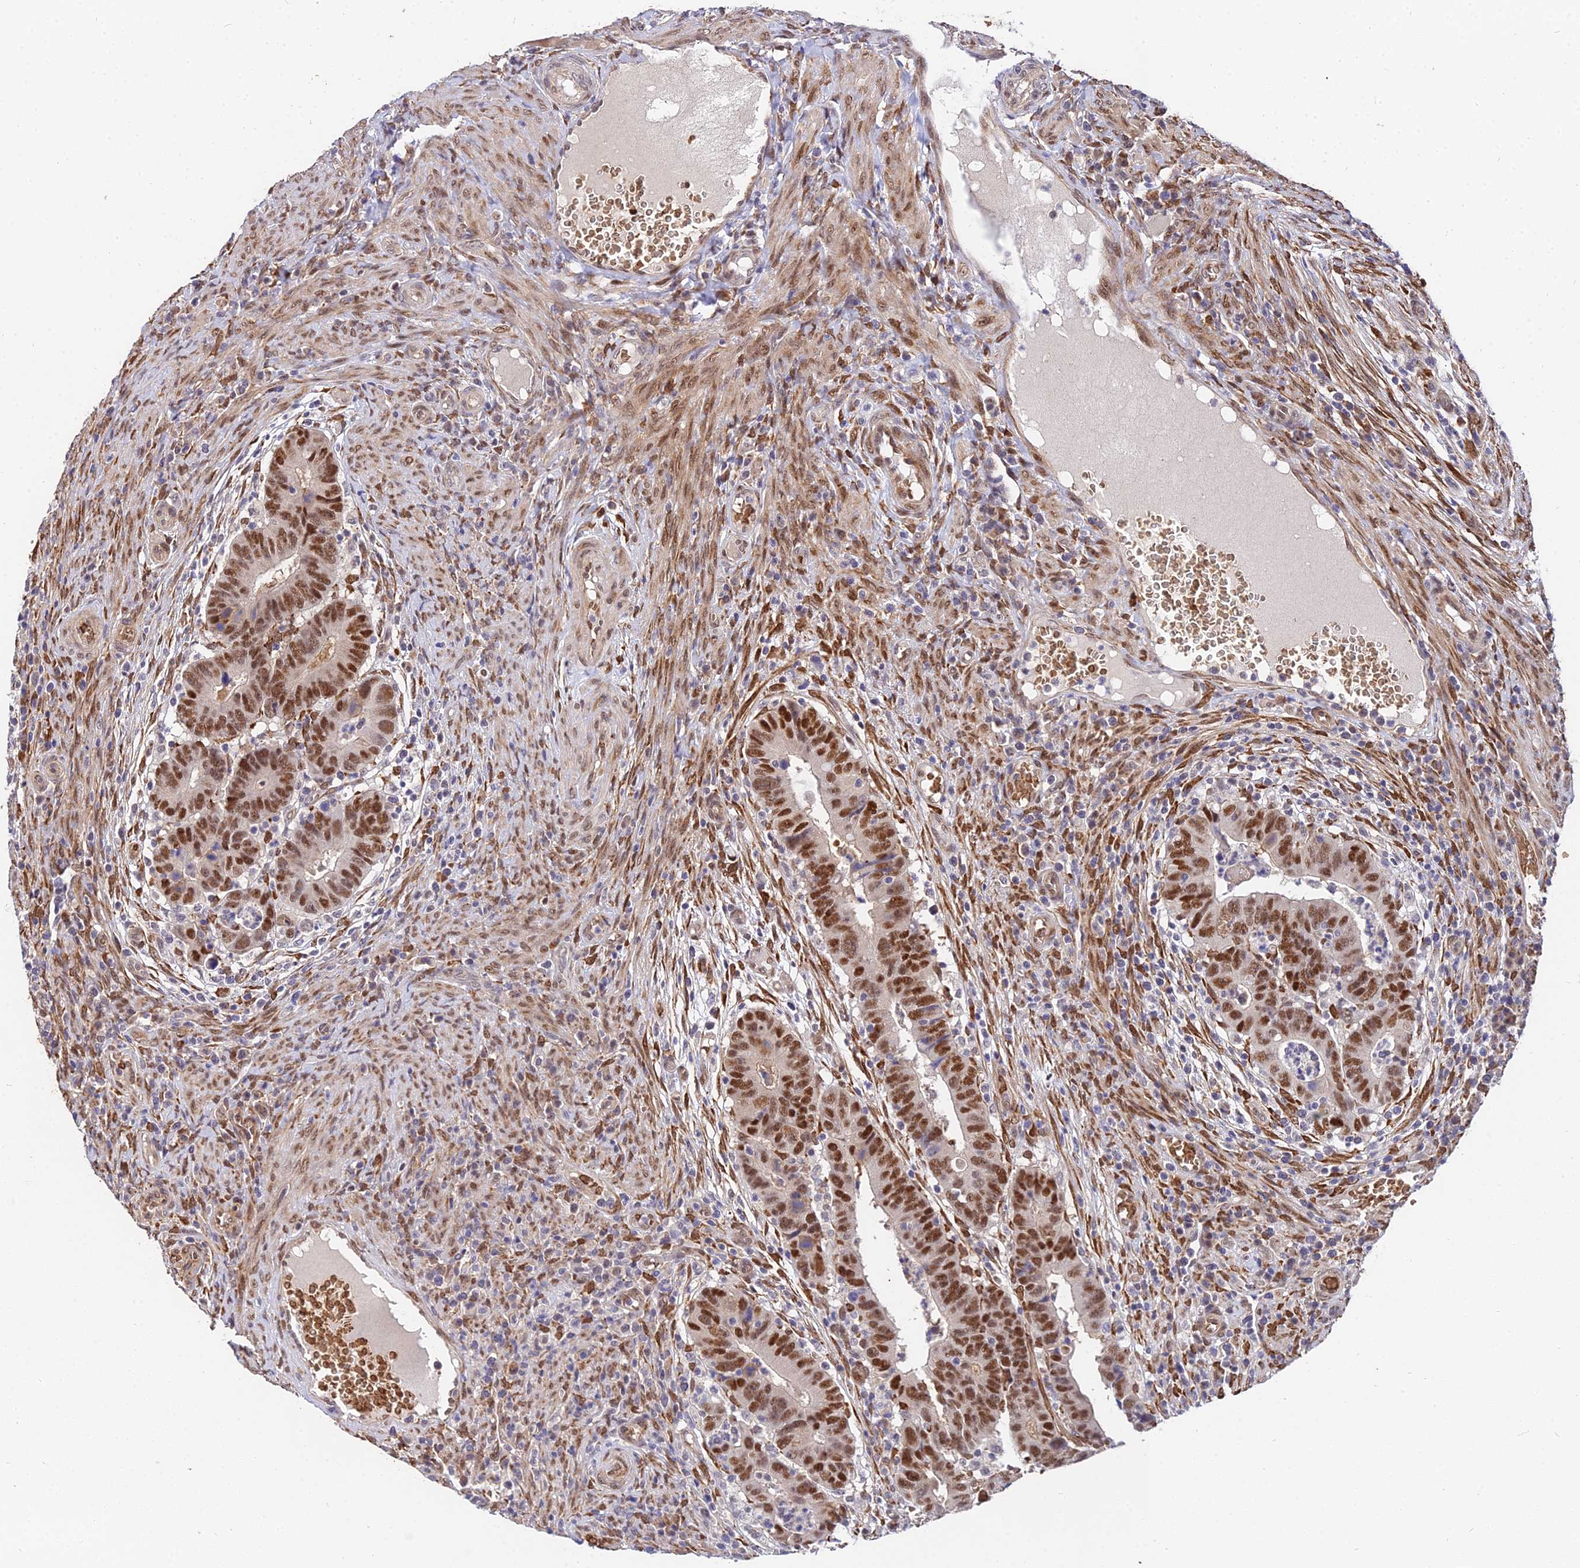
{"staining": {"intensity": "strong", "quantity": ">75%", "location": "nuclear"}, "tissue": "colorectal cancer", "cell_type": "Tumor cells", "image_type": "cancer", "snomed": [{"axis": "morphology", "description": "Normal tissue, NOS"}, {"axis": "morphology", "description": "Adenocarcinoma, NOS"}, {"axis": "topography", "description": "Rectum"}], "caption": "Colorectal cancer (adenocarcinoma) tissue reveals strong nuclear staining in about >75% of tumor cells, visualized by immunohistochemistry.", "gene": "BCL9", "patient": {"sex": "female", "age": 65}}